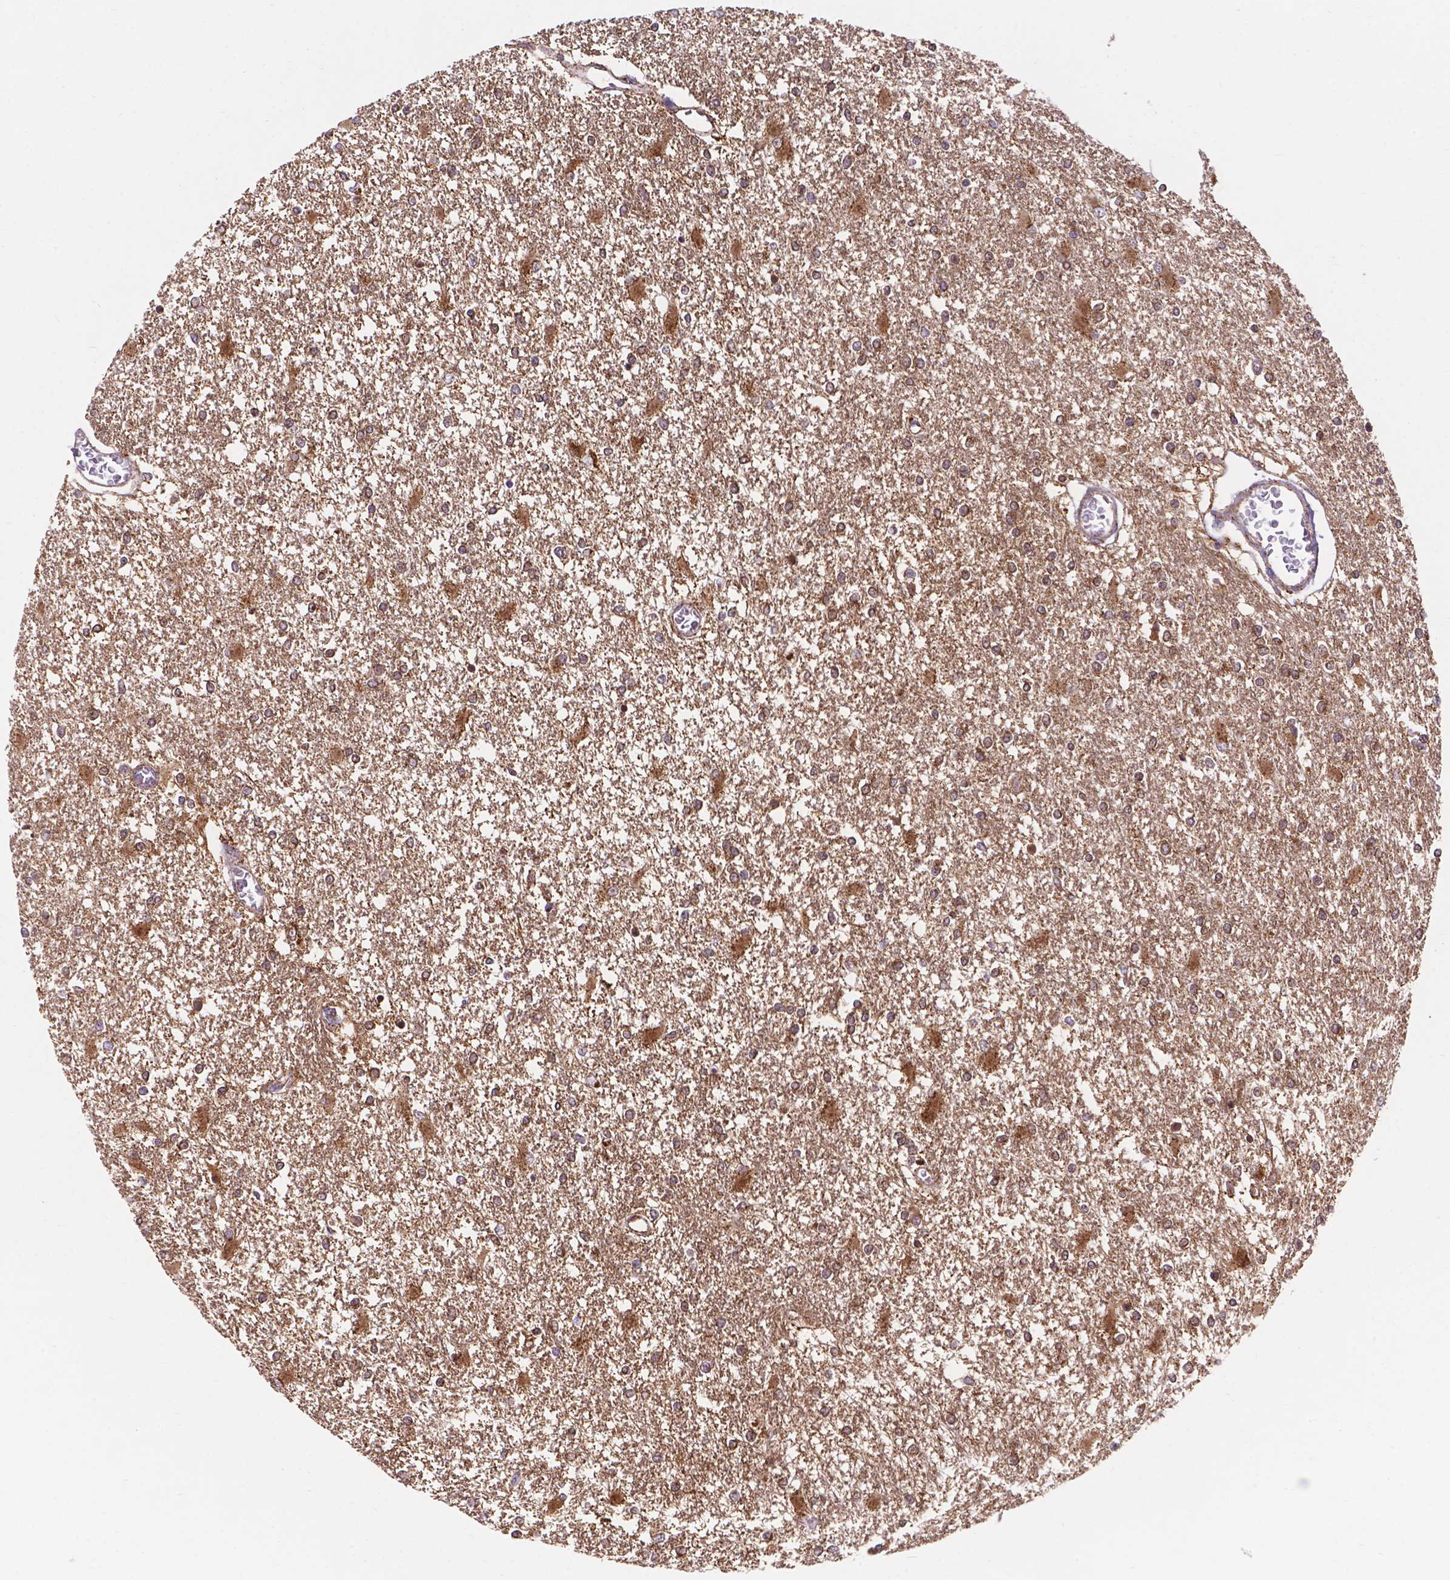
{"staining": {"intensity": "moderate", "quantity": ">75%", "location": "cytoplasmic/membranous"}, "tissue": "glioma", "cell_type": "Tumor cells", "image_type": "cancer", "snomed": [{"axis": "morphology", "description": "Glioma, malignant, High grade"}, {"axis": "topography", "description": "Cerebral cortex"}], "caption": "Immunohistochemistry staining of glioma, which exhibits medium levels of moderate cytoplasmic/membranous positivity in about >75% of tumor cells indicating moderate cytoplasmic/membranous protein positivity. The staining was performed using DAB (3,3'-diaminobenzidine) (brown) for protein detection and nuclei were counterstained in hematoxylin (blue).", "gene": "AK3", "patient": {"sex": "male", "age": 79}}